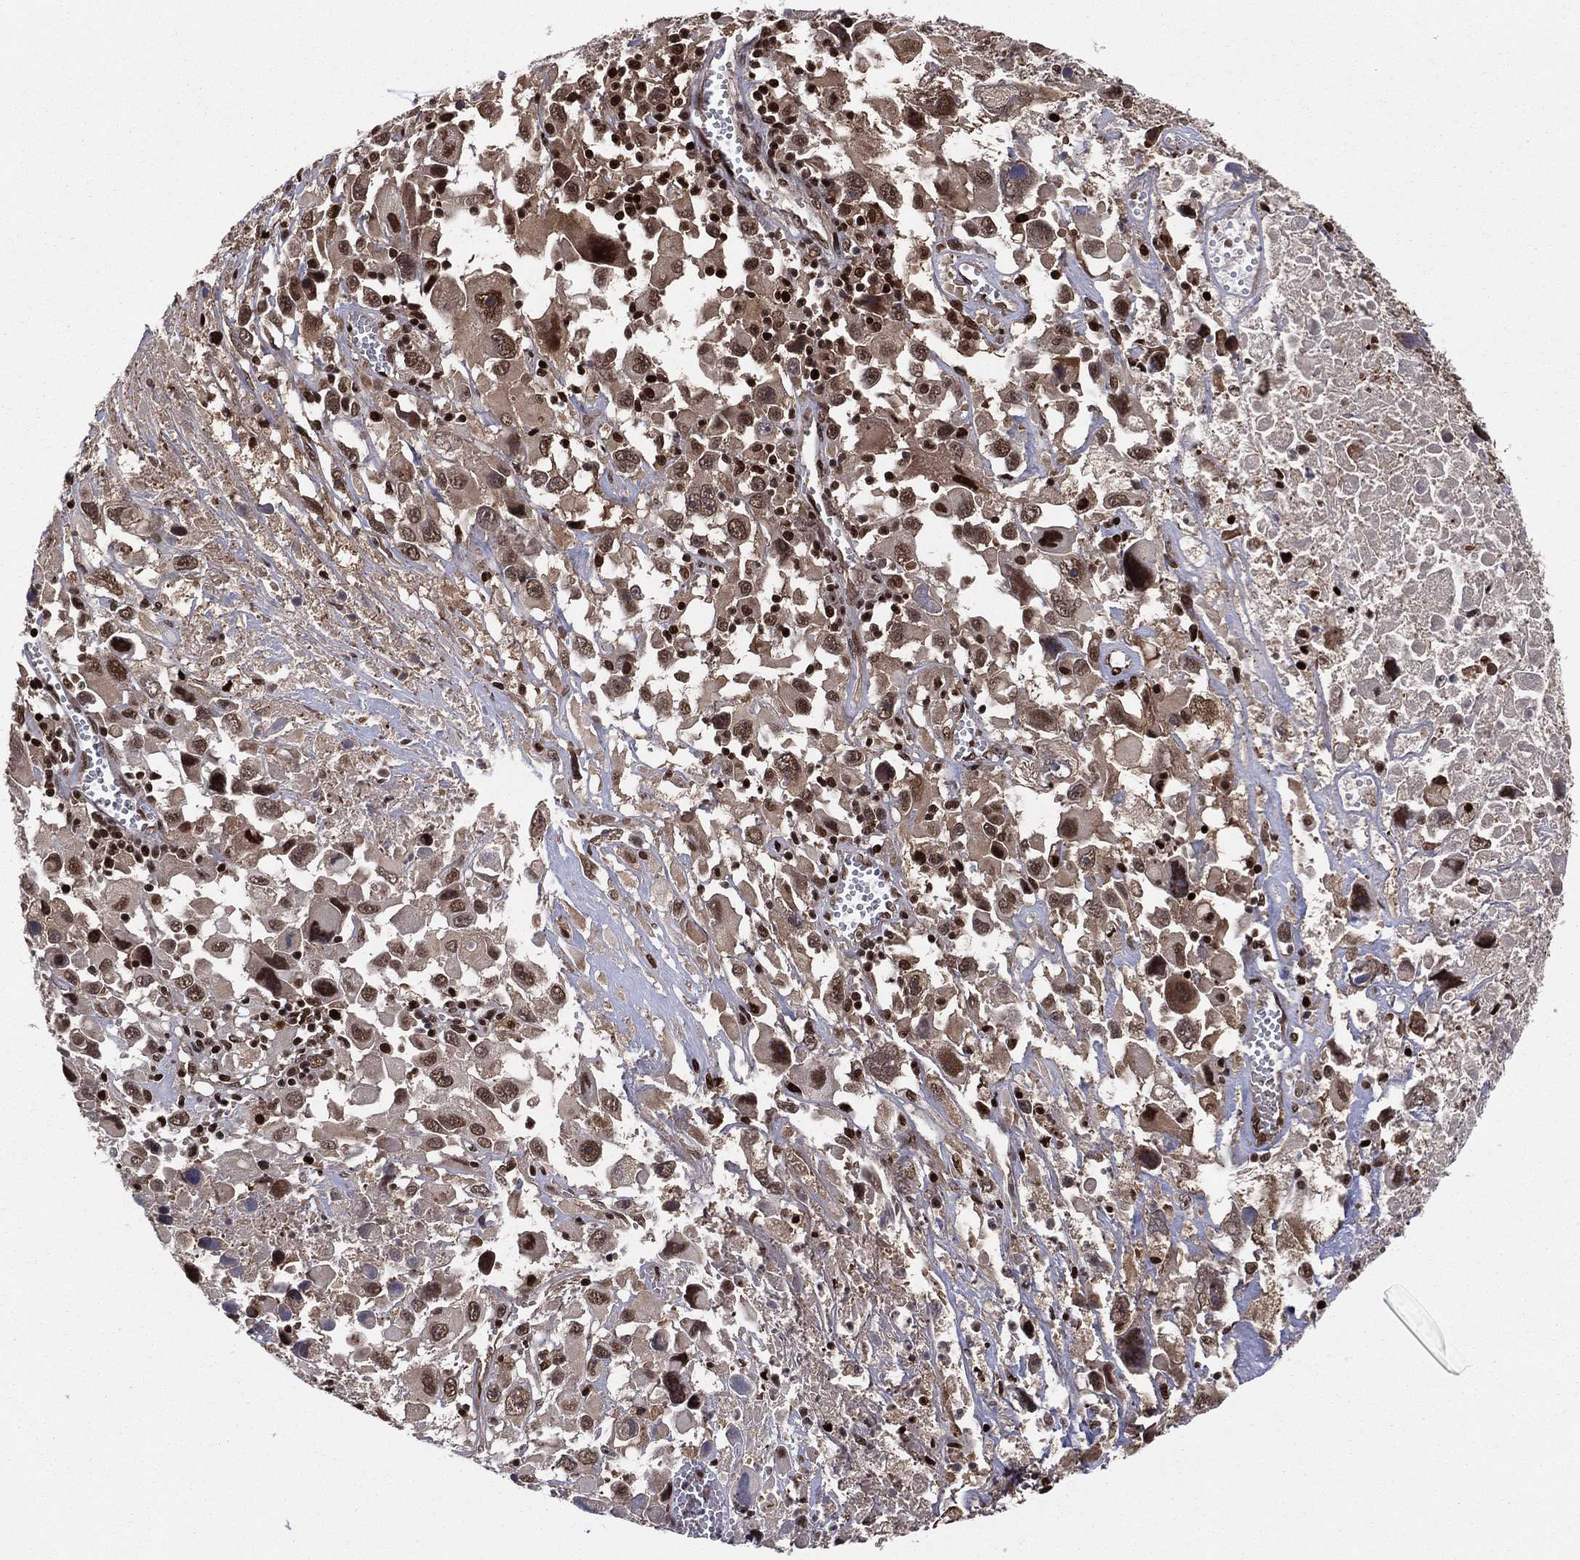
{"staining": {"intensity": "strong", "quantity": ">75%", "location": "cytoplasmic/membranous,nuclear"}, "tissue": "melanoma", "cell_type": "Tumor cells", "image_type": "cancer", "snomed": [{"axis": "morphology", "description": "Malignant melanoma, Metastatic site"}, {"axis": "topography", "description": "Soft tissue"}], "caption": "Tumor cells exhibit high levels of strong cytoplasmic/membranous and nuclear positivity in approximately >75% of cells in human malignant melanoma (metastatic site). (DAB (3,3'-diaminobenzidine) = brown stain, brightfield microscopy at high magnification).", "gene": "PSMA1", "patient": {"sex": "male", "age": 50}}